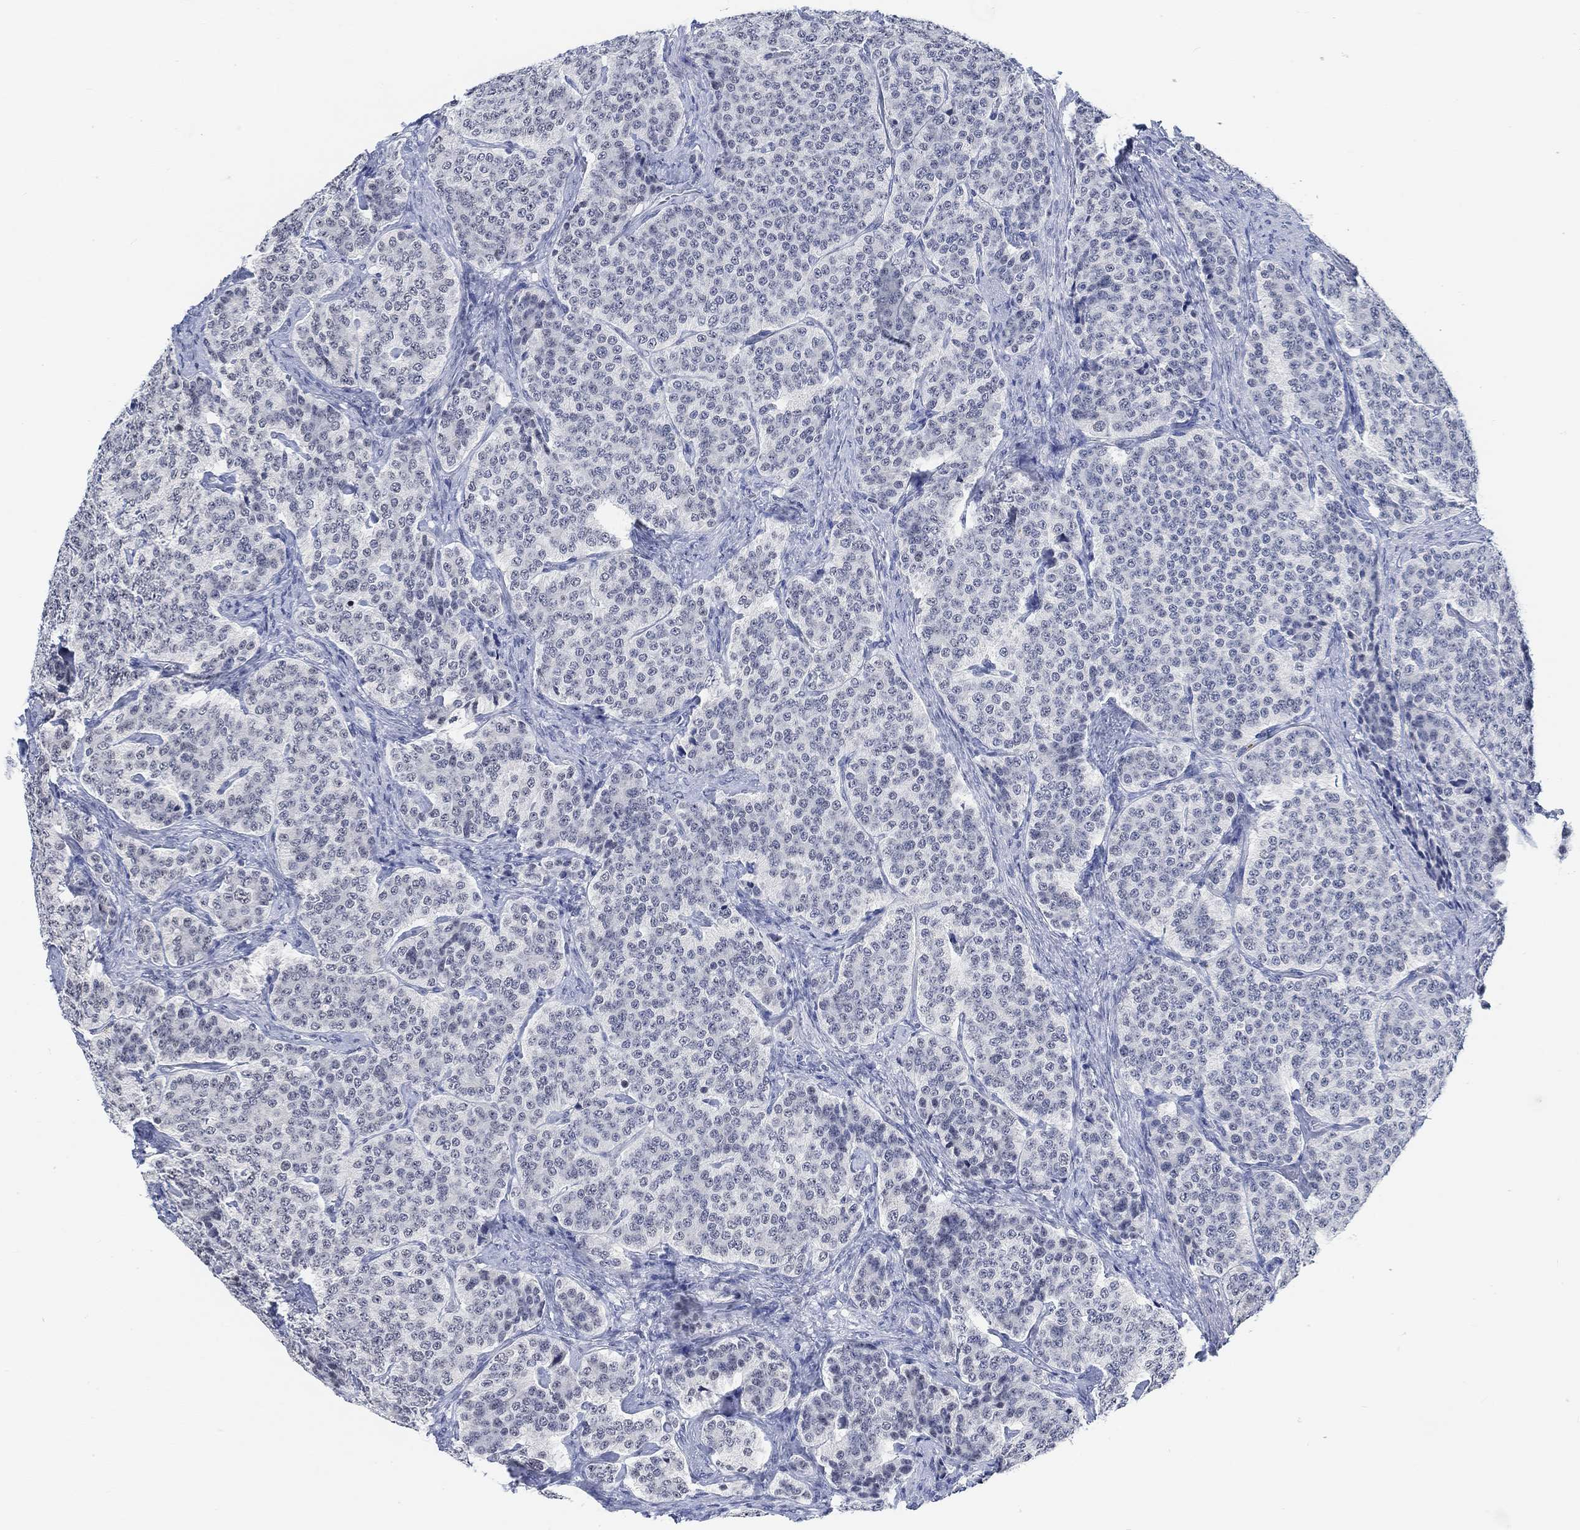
{"staining": {"intensity": "negative", "quantity": "none", "location": "none"}, "tissue": "carcinoid", "cell_type": "Tumor cells", "image_type": "cancer", "snomed": [{"axis": "morphology", "description": "Carcinoid, malignant, NOS"}, {"axis": "topography", "description": "Small intestine"}], "caption": "Immunohistochemistry photomicrograph of neoplastic tissue: human carcinoid stained with DAB (3,3'-diaminobenzidine) reveals no significant protein expression in tumor cells.", "gene": "PURG", "patient": {"sex": "female", "age": 58}}